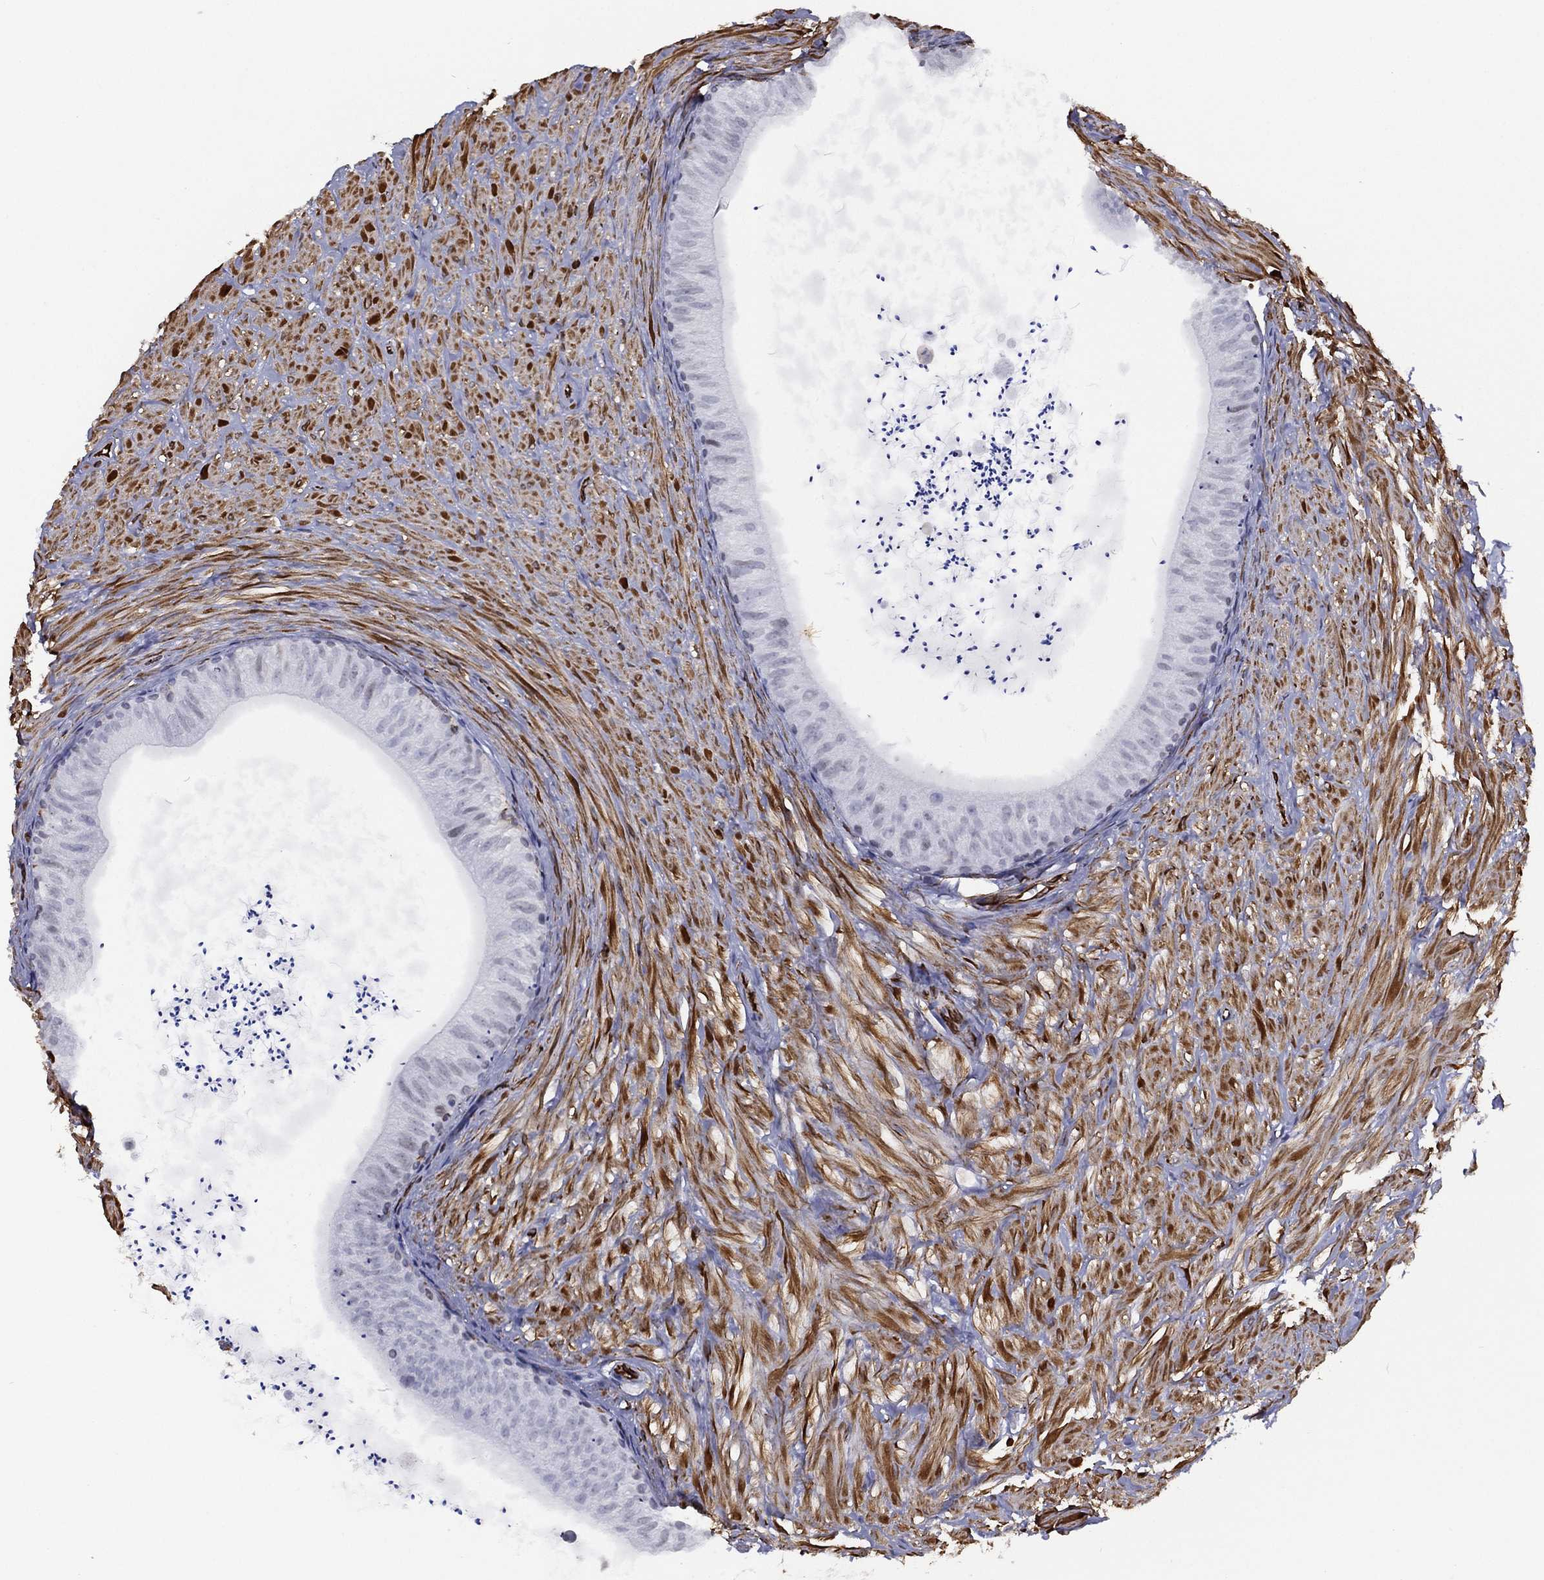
{"staining": {"intensity": "negative", "quantity": "none", "location": "none"}, "tissue": "epididymis", "cell_type": "Glandular cells", "image_type": "normal", "snomed": [{"axis": "morphology", "description": "Normal tissue, NOS"}, {"axis": "topography", "description": "Epididymis"}], "caption": "Protein analysis of benign epididymis reveals no significant expression in glandular cells.", "gene": "MAS1", "patient": {"sex": "male", "age": 32}}